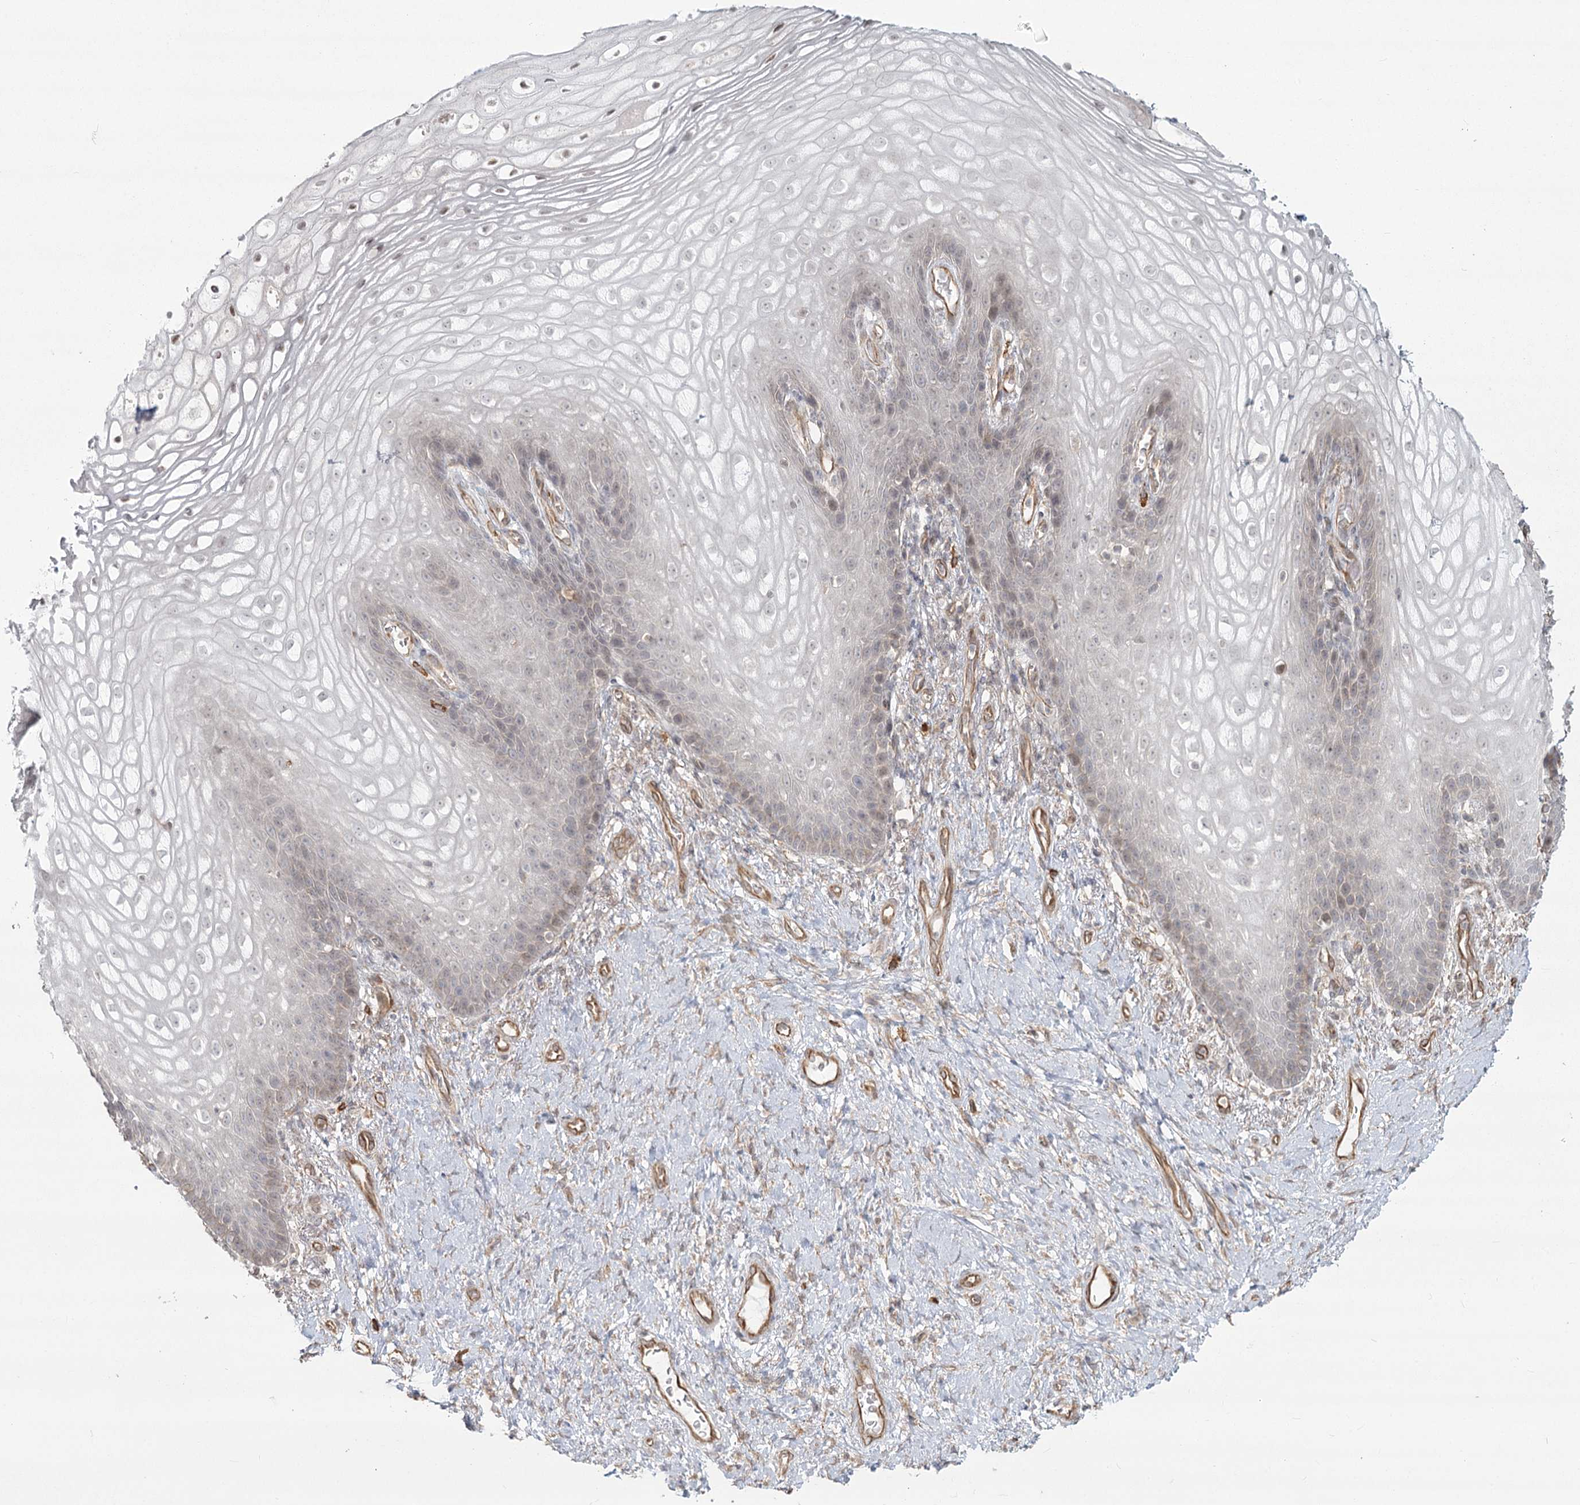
{"staining": {"intensity": "moderate", "quantity": "<25%", "location": "nuclear"}, "tissue": "vagina", "cell_type": "Squamous epithelial cells", "image_type": "normal", "snomed": [{"axis": "morphology", "description": "Normal tissue, NOS"}, {"axis": "topography", "description": "Vagina"}], "caption": "A brown stain labels moderate nuclear staining of a protein in squamous epithelial cells of unremarkable human vagina. (Brightfield microscopy of DAB IHC at high magnification).", "gene": "AP2M1", "patient": {"sex": "female", "age": 60}}